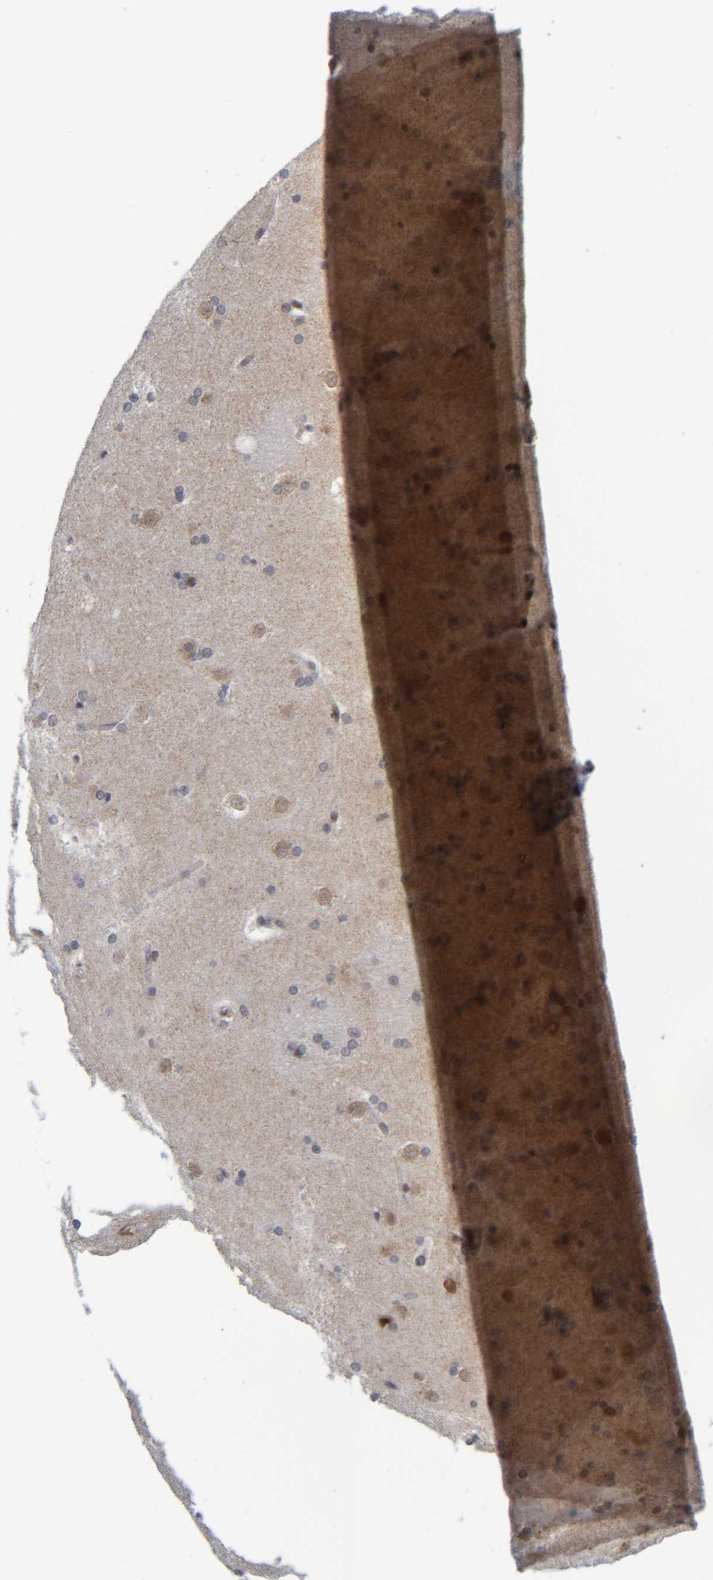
{"staining": {"intensity": "strong", "quantity": ">75%", "location": "cytoplasmic/membranous"}, "tissue": "caudate", "cell_type": "Glial cells", "image_type": "normal", "snomed": [{"axis": "morphology", "description": "Normal tissue, NOS"}, {"axis": "topography", "description": "Lateral ventricle wall"}], "caption": "A micrograph of caudate stained for a protein exhibits strong cytoplasmic/membranous brown staining in glial cells. (DAB IHC with brightfield microscopy, high magnification).", "gene": "CCDC57", "patient": {"sex": "female", "age": 19}}